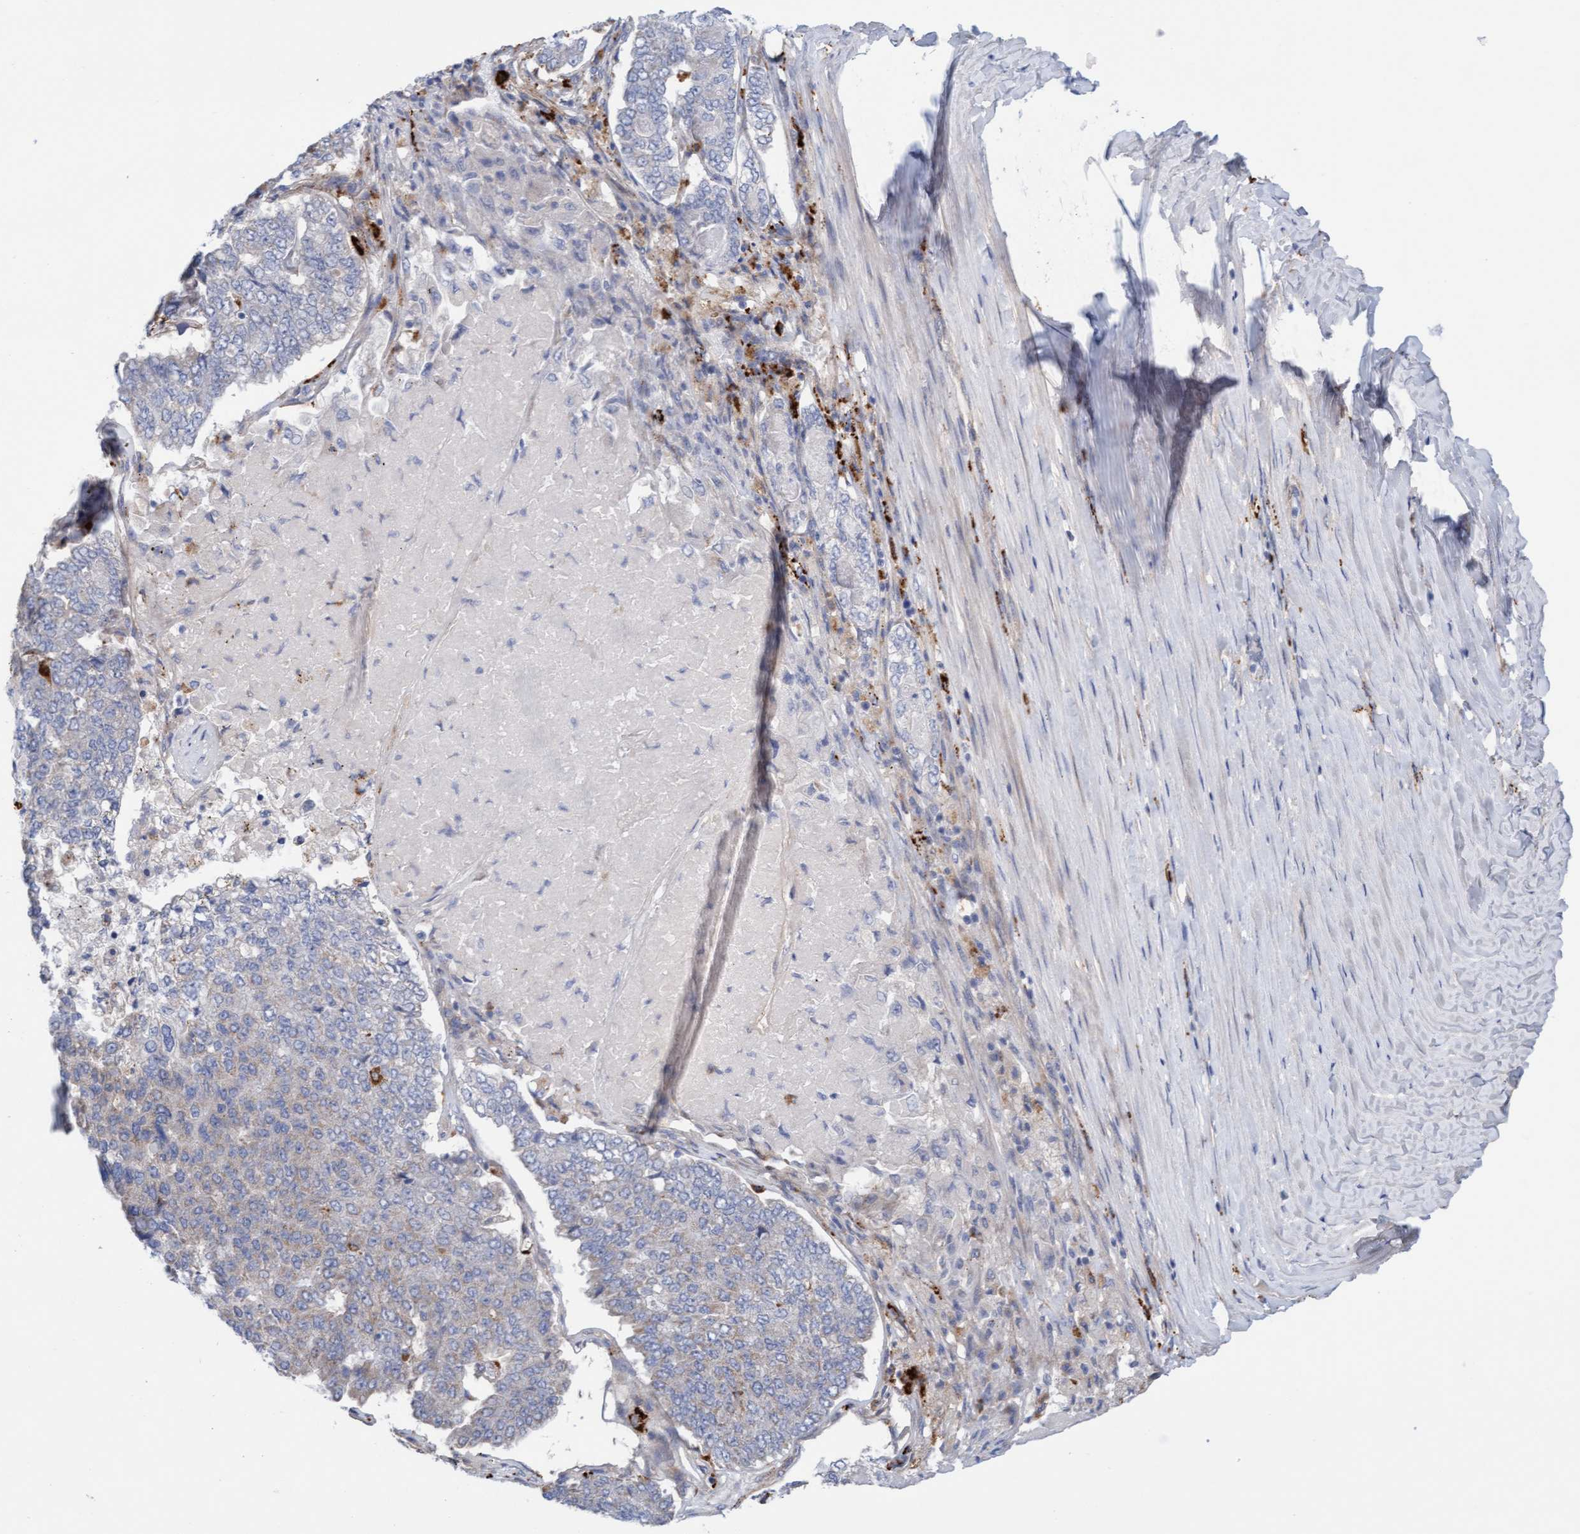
{"staining": {"intensity": "moderate", "quantity": "25%-75%", "location": "cytoplasmic/membranous"}, "tissue": "pancreatic cancer", "cell_type": "Tumor cells", "image_type": "cancer", "snomed": [{"axis": "morphology", "description": "Adenocarcinoma, NOS"}, {"axis": "topography", "description": "Pancreas"}], "caption": "High-power microscopy captured an immunohistochemistry (IHC) image of pancreatic cancer, revealing moderate cytoplasmic/membranous positivity in about 25%-75% of tumor cells.", "gene": "CDK5RAP3", "patient": {"sex": "male", "age": 50}}